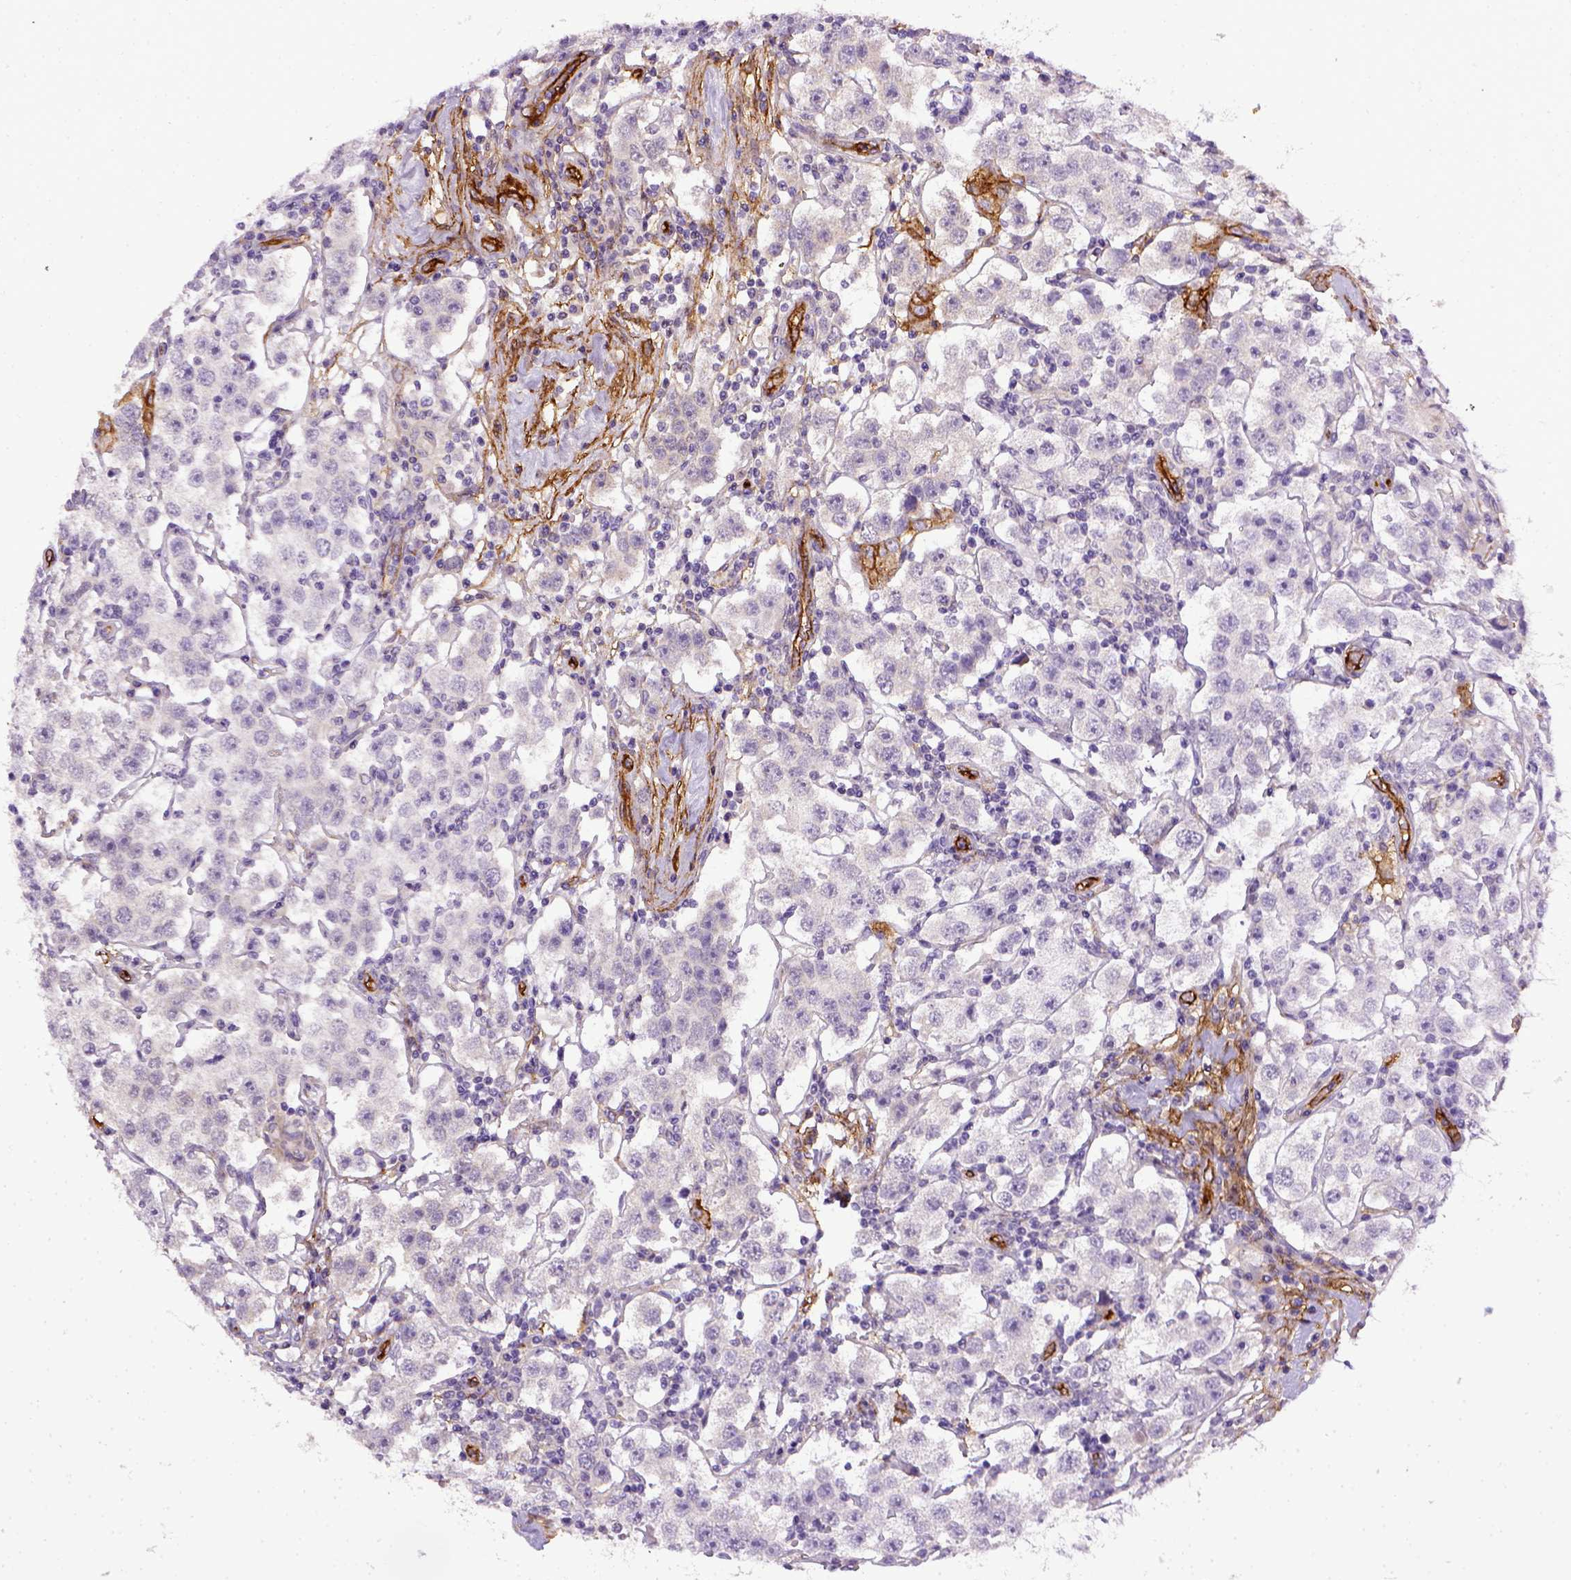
{"staining": {"intensity": "negative", "quantity": "none", "location": "none"}, "tissue": "testis cancer", "cell_type": "Tumor cells", "image_type": "cancer", "snomed": [{"axis": "morphology", "description": "Seminoma, NOS"}, {"axis": "topography", "description": "Testis"}], "caption": "A micrograph of human testis cancer (seminoma) is negative for staining in tumor cells.", "gene": "ENG", "patient": {"sex": "male", "age": 37}}